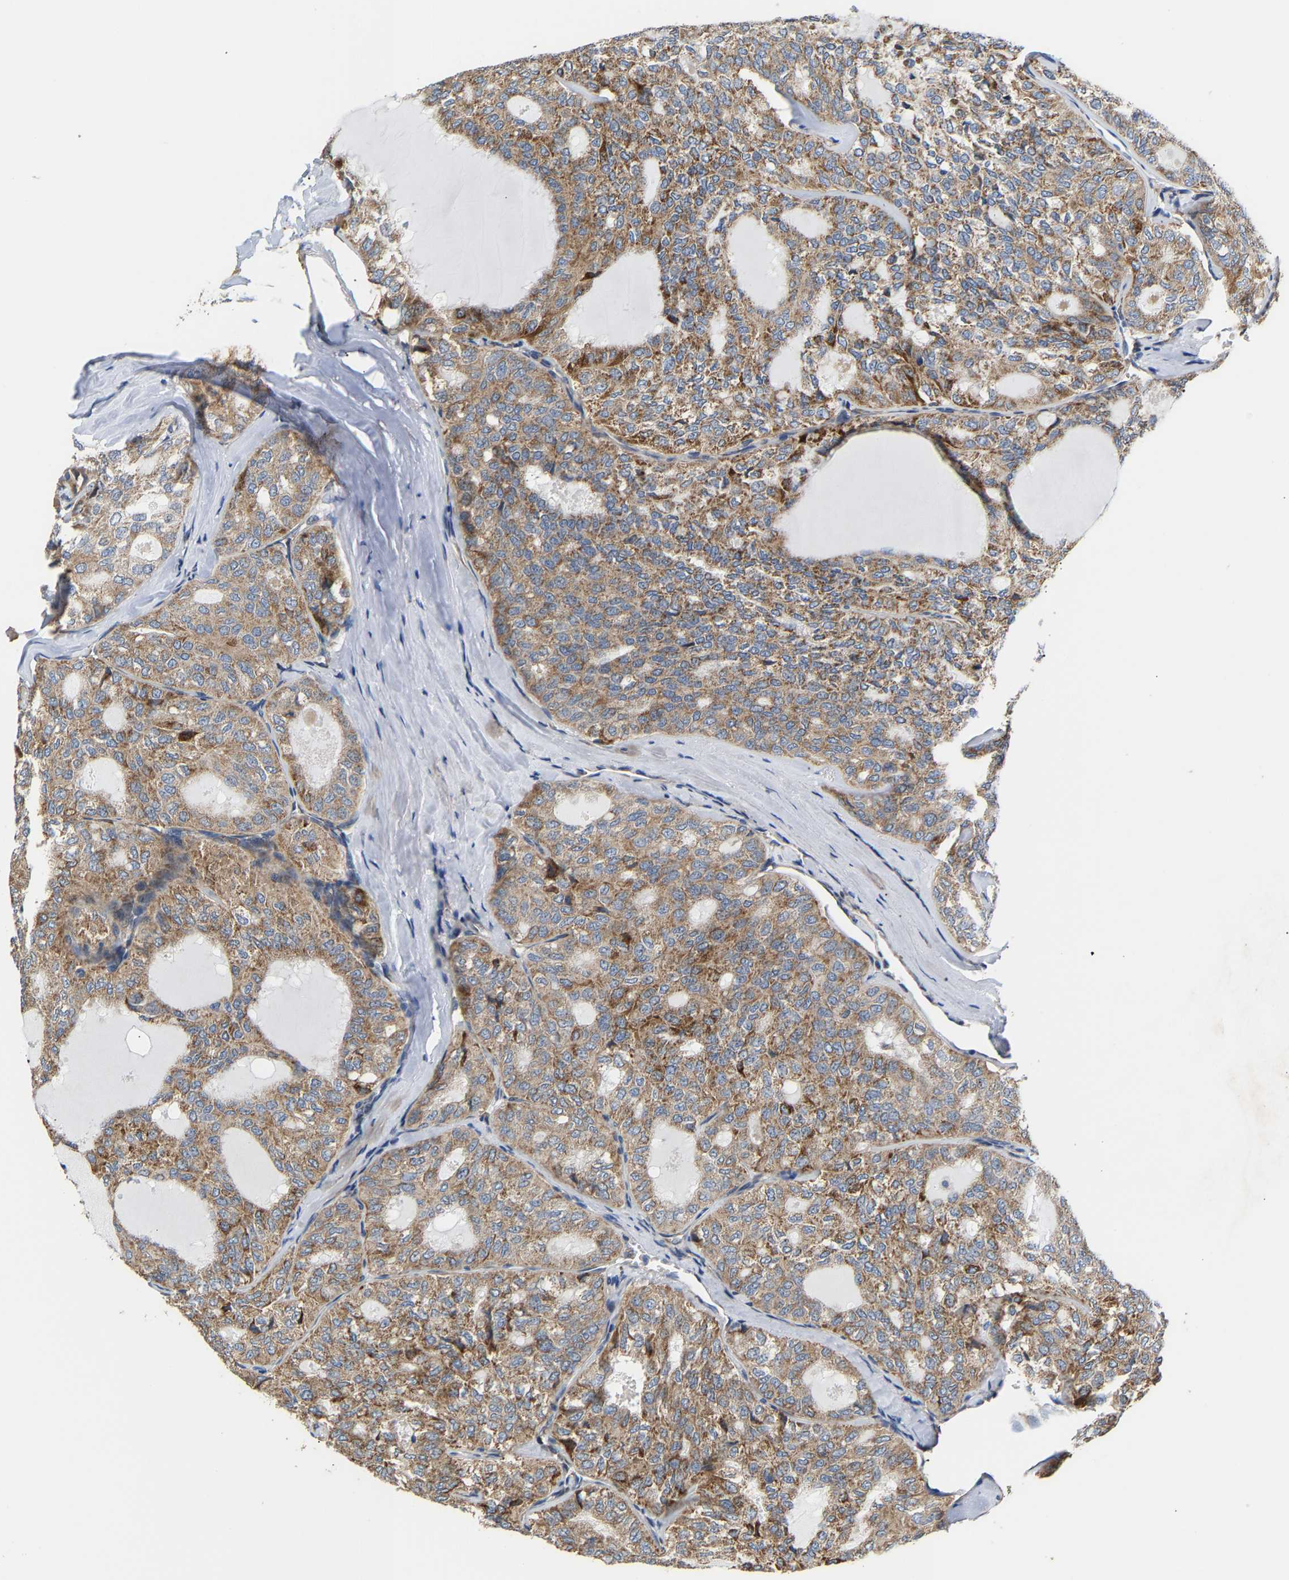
{"staining": {"intensity": "moderate", "quantity": ">75%", "location": "cytoplasmic/membranous"}, "tissue": "thyroid cancer", "cell_type": "Tumor cells", "image_type": "cancer", "snomed": [{"axis": "morphology", "description": "Follicular adenoma carcinoma, NOS"}, {"axis": "topography", "description": "Thyroid gland"}], "caption": "Human thyroid cancer (follicular adenoma carcinoma) stained for a protein (brown) demonstrates moderate cytoplasmic/membranous positive staining in approximately >75% of tumor cells.", "gene": "TMEM168", "patient": {"sex": "male", "age": 75}}